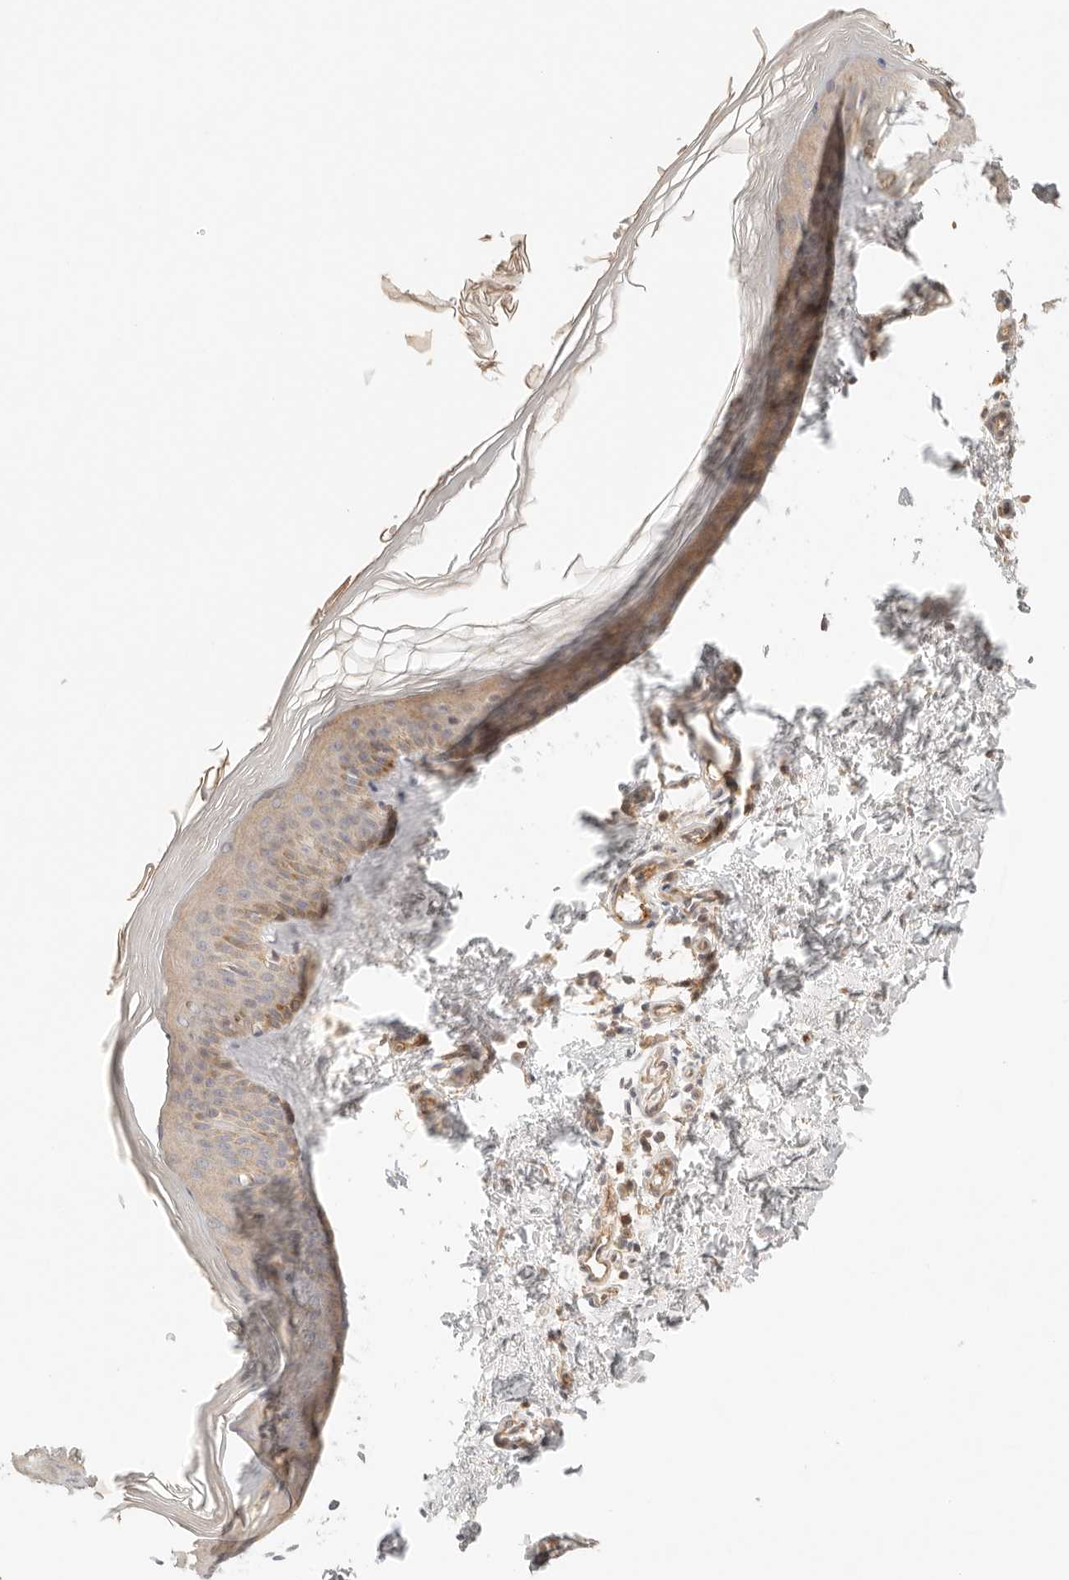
{"staining": {"intensity": "moderate", "quantity": "25%-75%", "location": "cytoplasmic/membranous"}, "tissue": "skin", "cell_type": "Keratinocytes", "image_type": "normal", "snomed": [{"axis": "morphology", "description": "Normal tissue, NOS"}, {"axis": "topography", "description": "Skin"}], "caption": "Immunohistochemistry (IHC) of normal human skin demonstrates medium levels of moderate cytoplasmic/membranous staining in about 25%-75% of keratinocytes.", "gene": "IL1R2", "patient": {"sex": "female", "age": 27}}